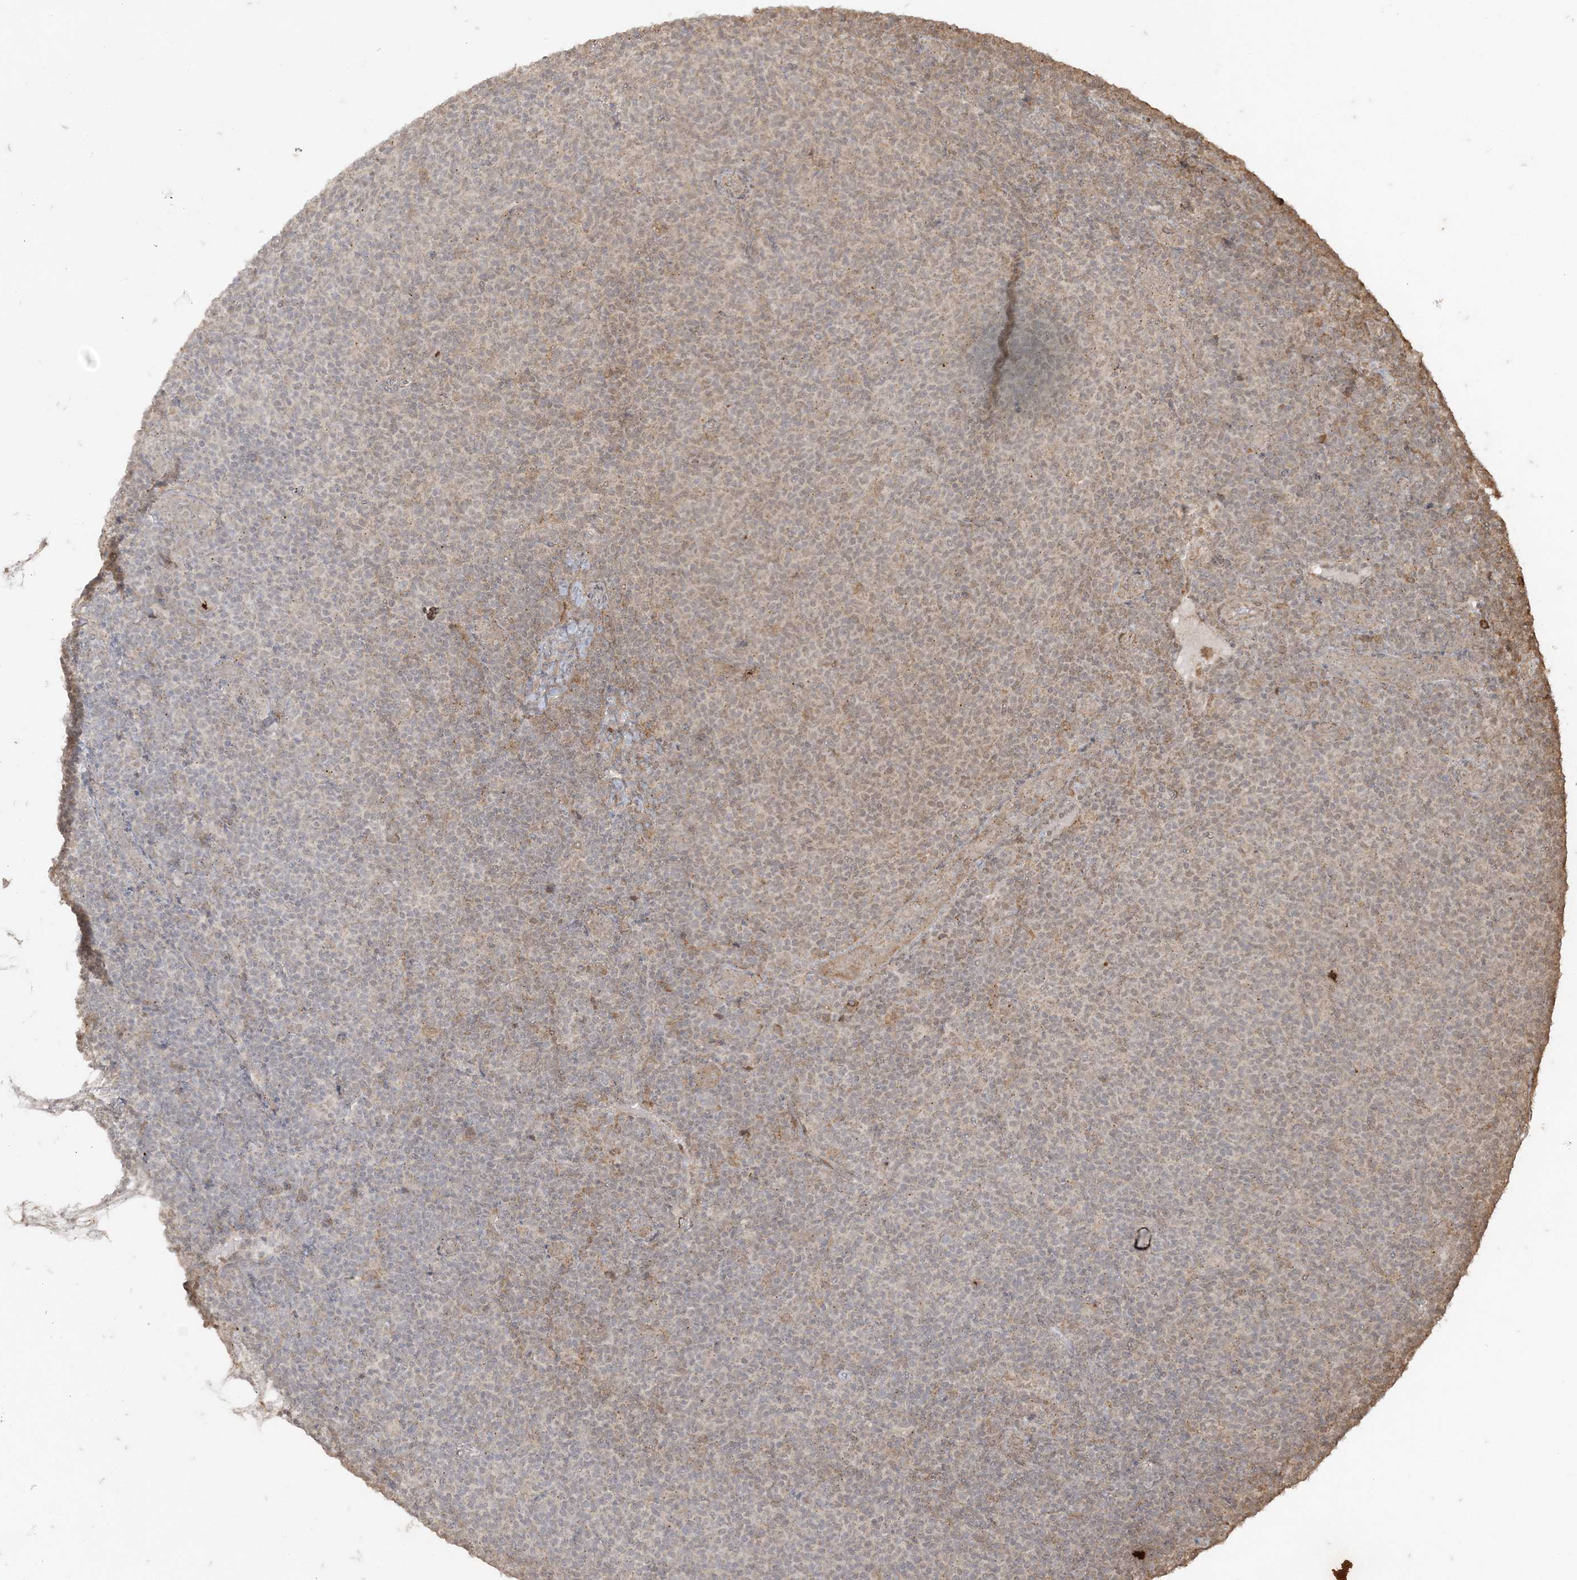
{"staining": {"intensity": "negative", "quantity": "none", "location": "none"}, "tissue": "lymphoma", "cell_type": "Tumor cells", "image_type": "cancer", "snomed": [{"axis": "morphology", "description": "Malignant lymphoma, non-Hodgkin's type, Low grade"}, {"axis": "topography", "description": "Lymph node"}], "caption": "Immunohistochemical staining of low-grade malignant lymphoma, non-Hodgkin's type exhibits no significant positivity in tumor cells.", "gene": "RRAS", "patient": {"sex": "male", "age": 66}}